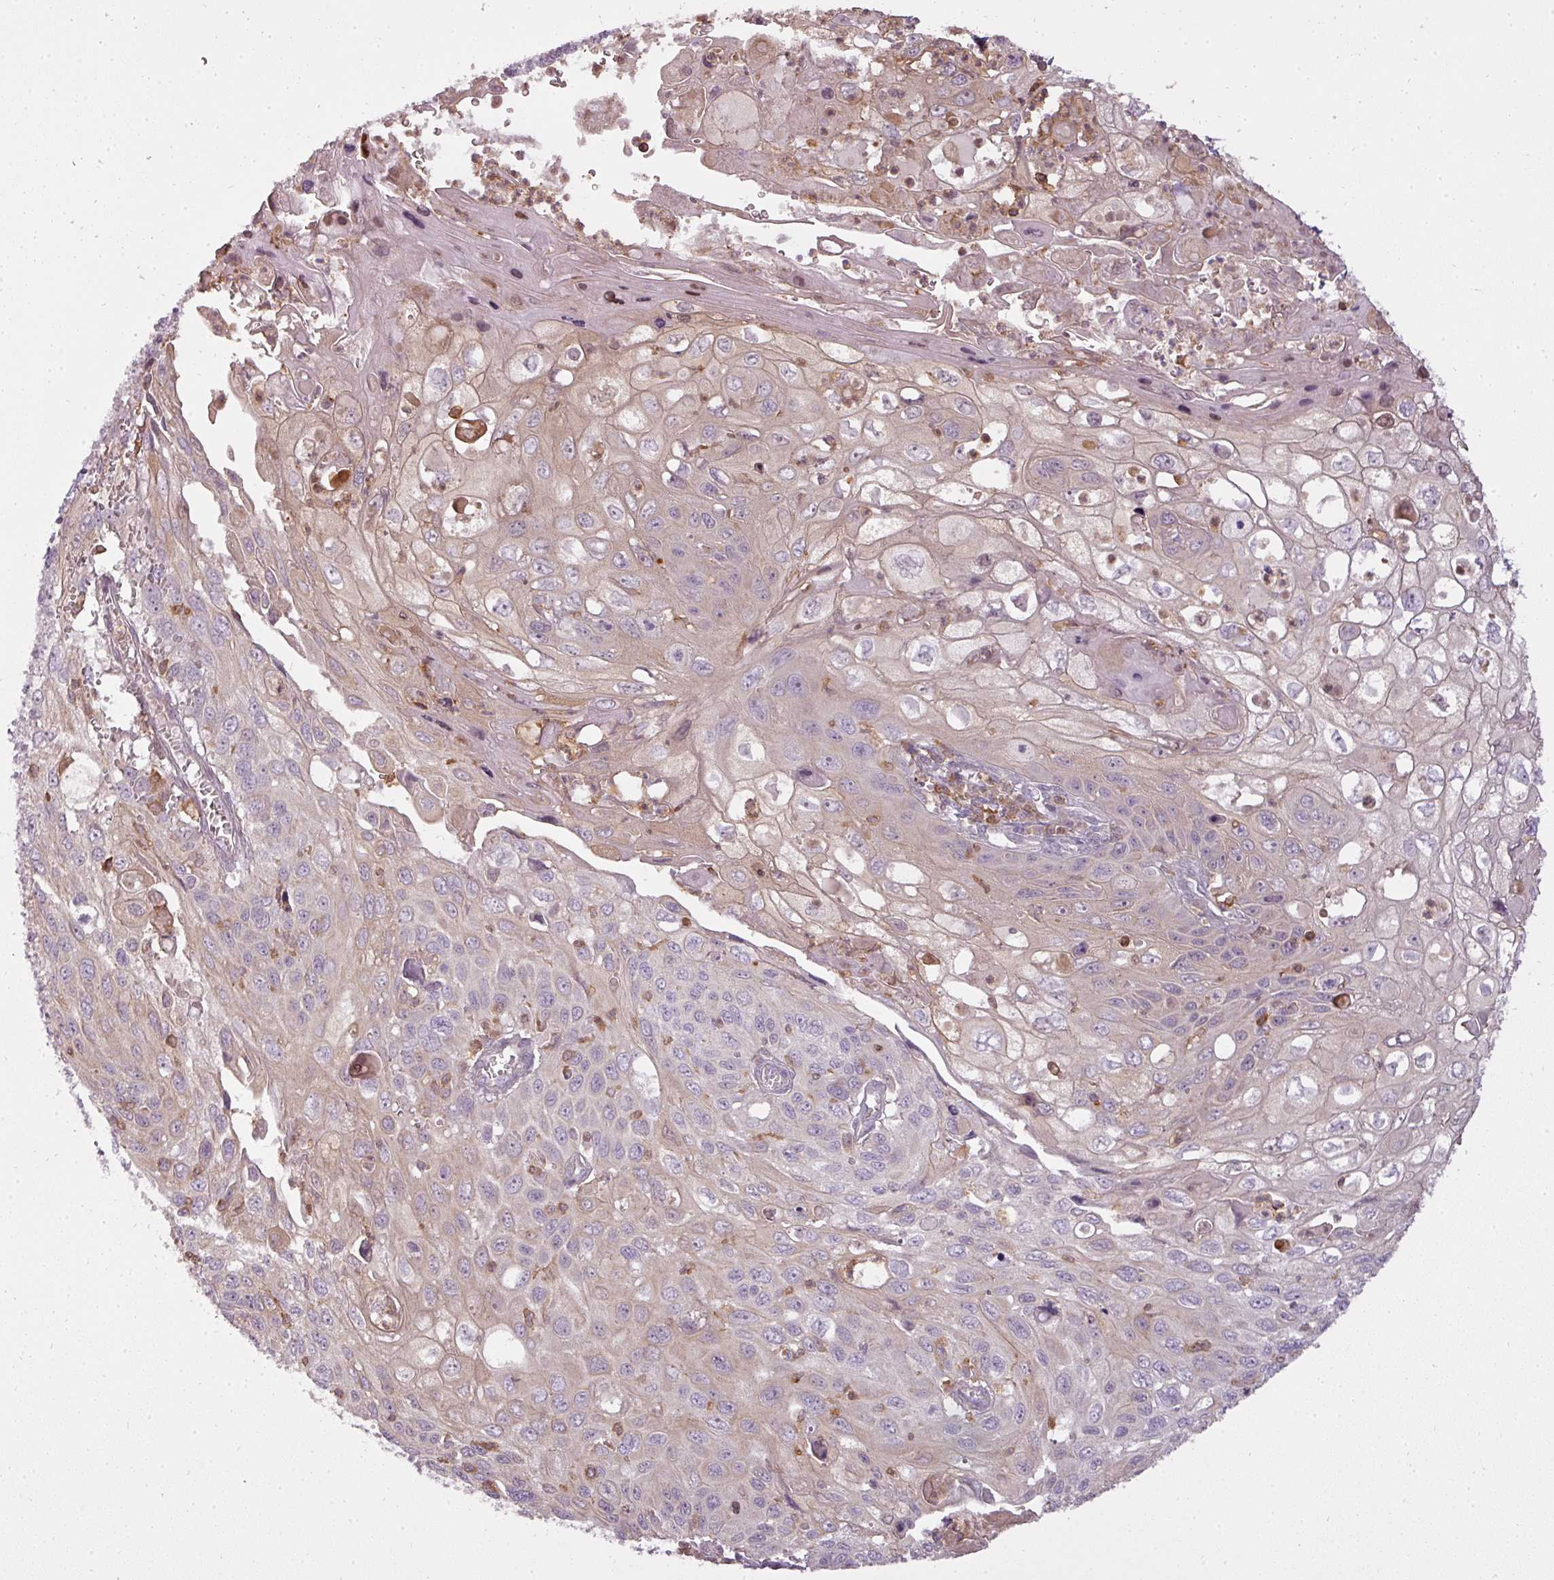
{"staining": {"intensity": "weak", "quantity": "25%-75%", "location": "cytoplasmic/membranous"}, "tissue": "cervical cancer", "cell_type": "Tumor cells", "image_type": "cancer", "snomed": [{"axis": "morphology", "description": "Squamous cell carcinoma, NOS"}, {"axis": "topography", "description": "Cervix"}], "caption": "IHC (DAB) staining of cervical cancer (squamous cell carcinoma) exhibits weak cytoplasmic/membranous protein staining in approximately 25%-75% of tumor cells.", "gene": "STK4", "patient": {"sex": "female", "age": 70}}